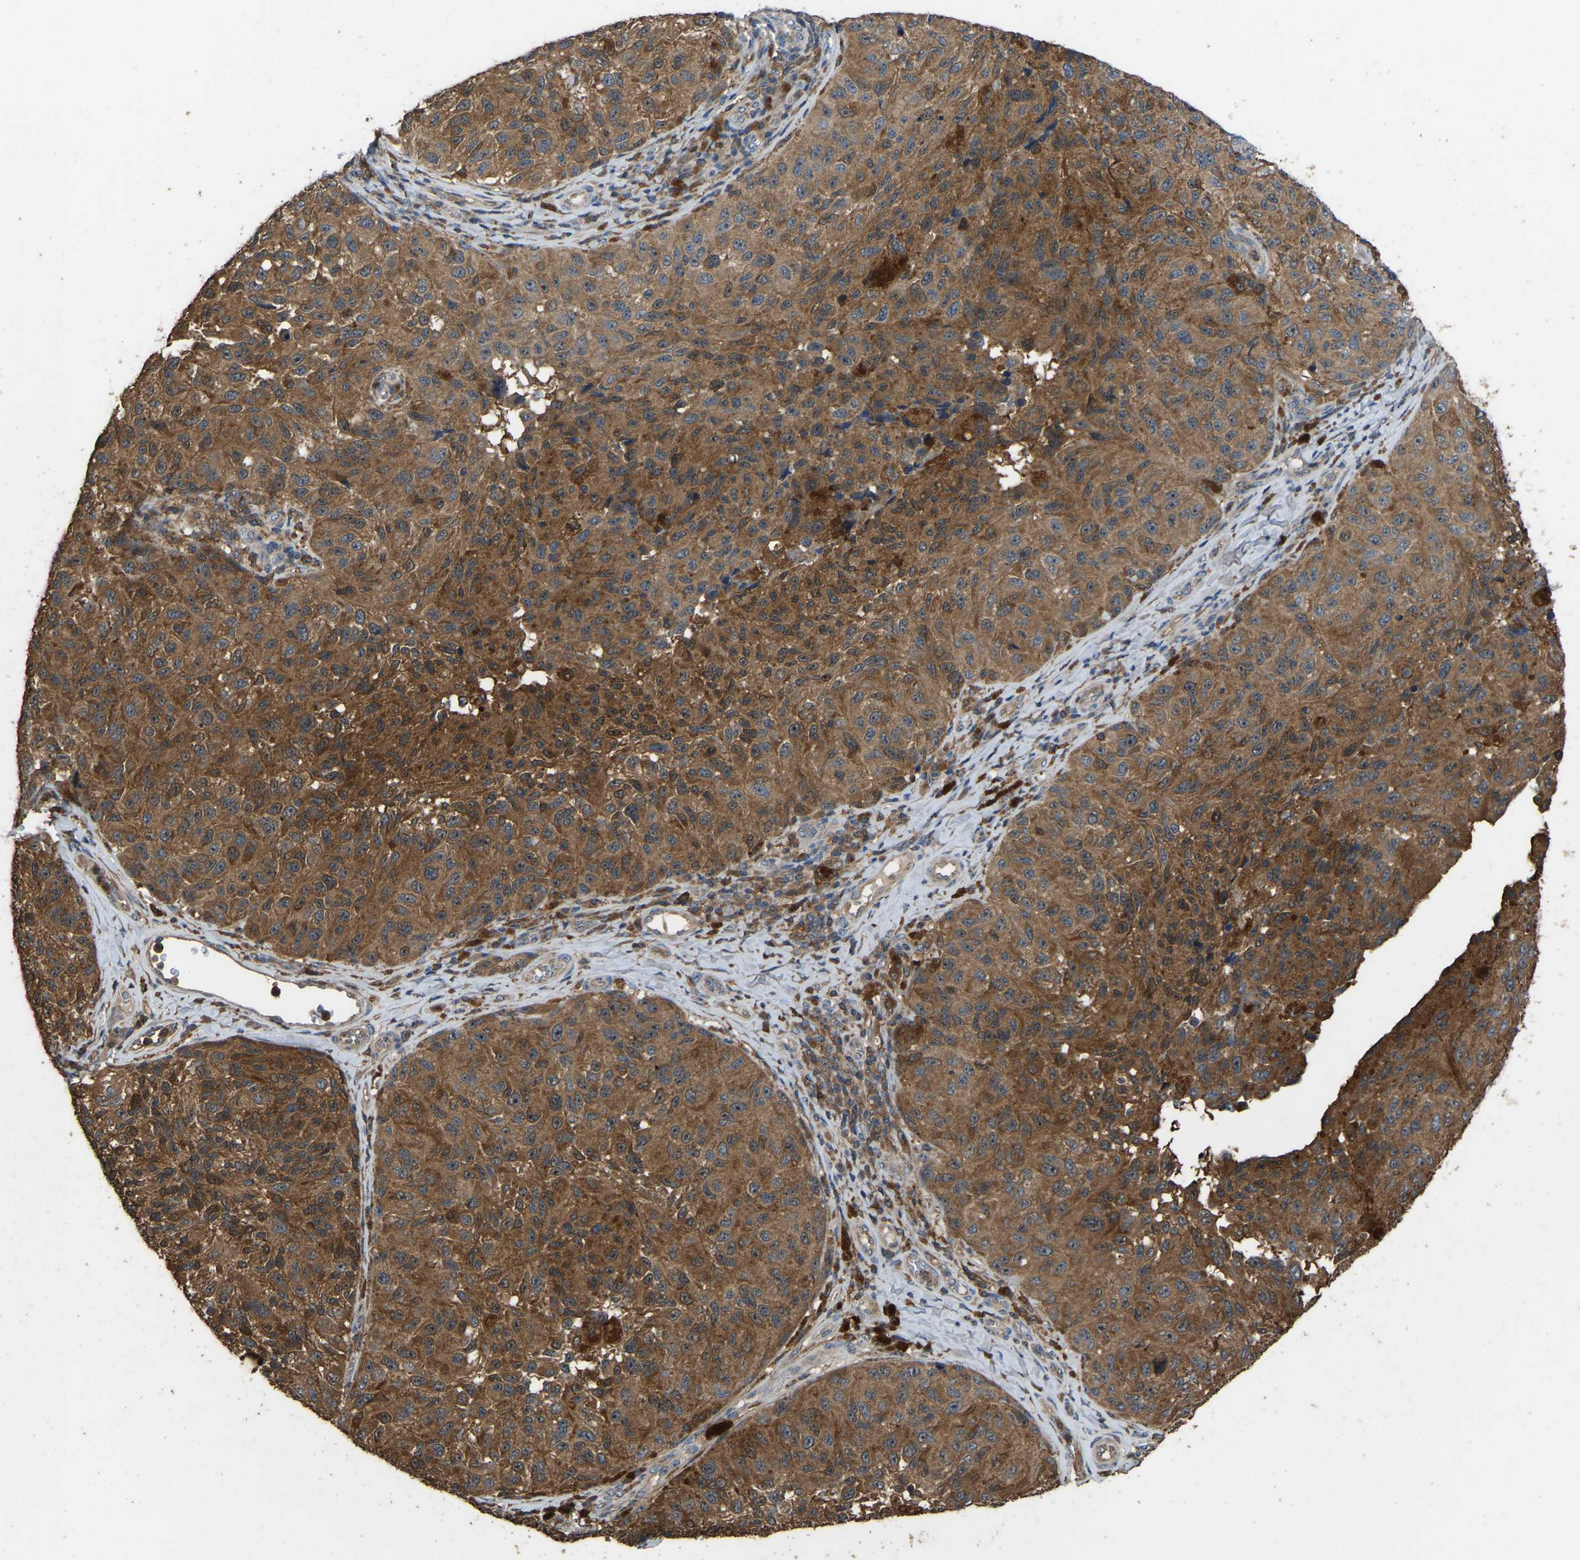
{"staining": {"intensity": "moderate", "quantity": ">75%", "location": "cytoplasmic/membranous"}, "tissue": "melanoma", "cell_type": "Tumor cells", "image_type": "cancer", "snomed": [{"axis": "morphology", "description": "Malignant melanoma, NOS"}, {"axis": "topography", "description": "Skin"}], "caption": "This is an image of IHC staining of malignant melanoma, which shows moderate expression in the cytoplasmic/membranous of tumor cells.", "gene": "FHIT", "patient": {"sex": "female", "age": 73}}